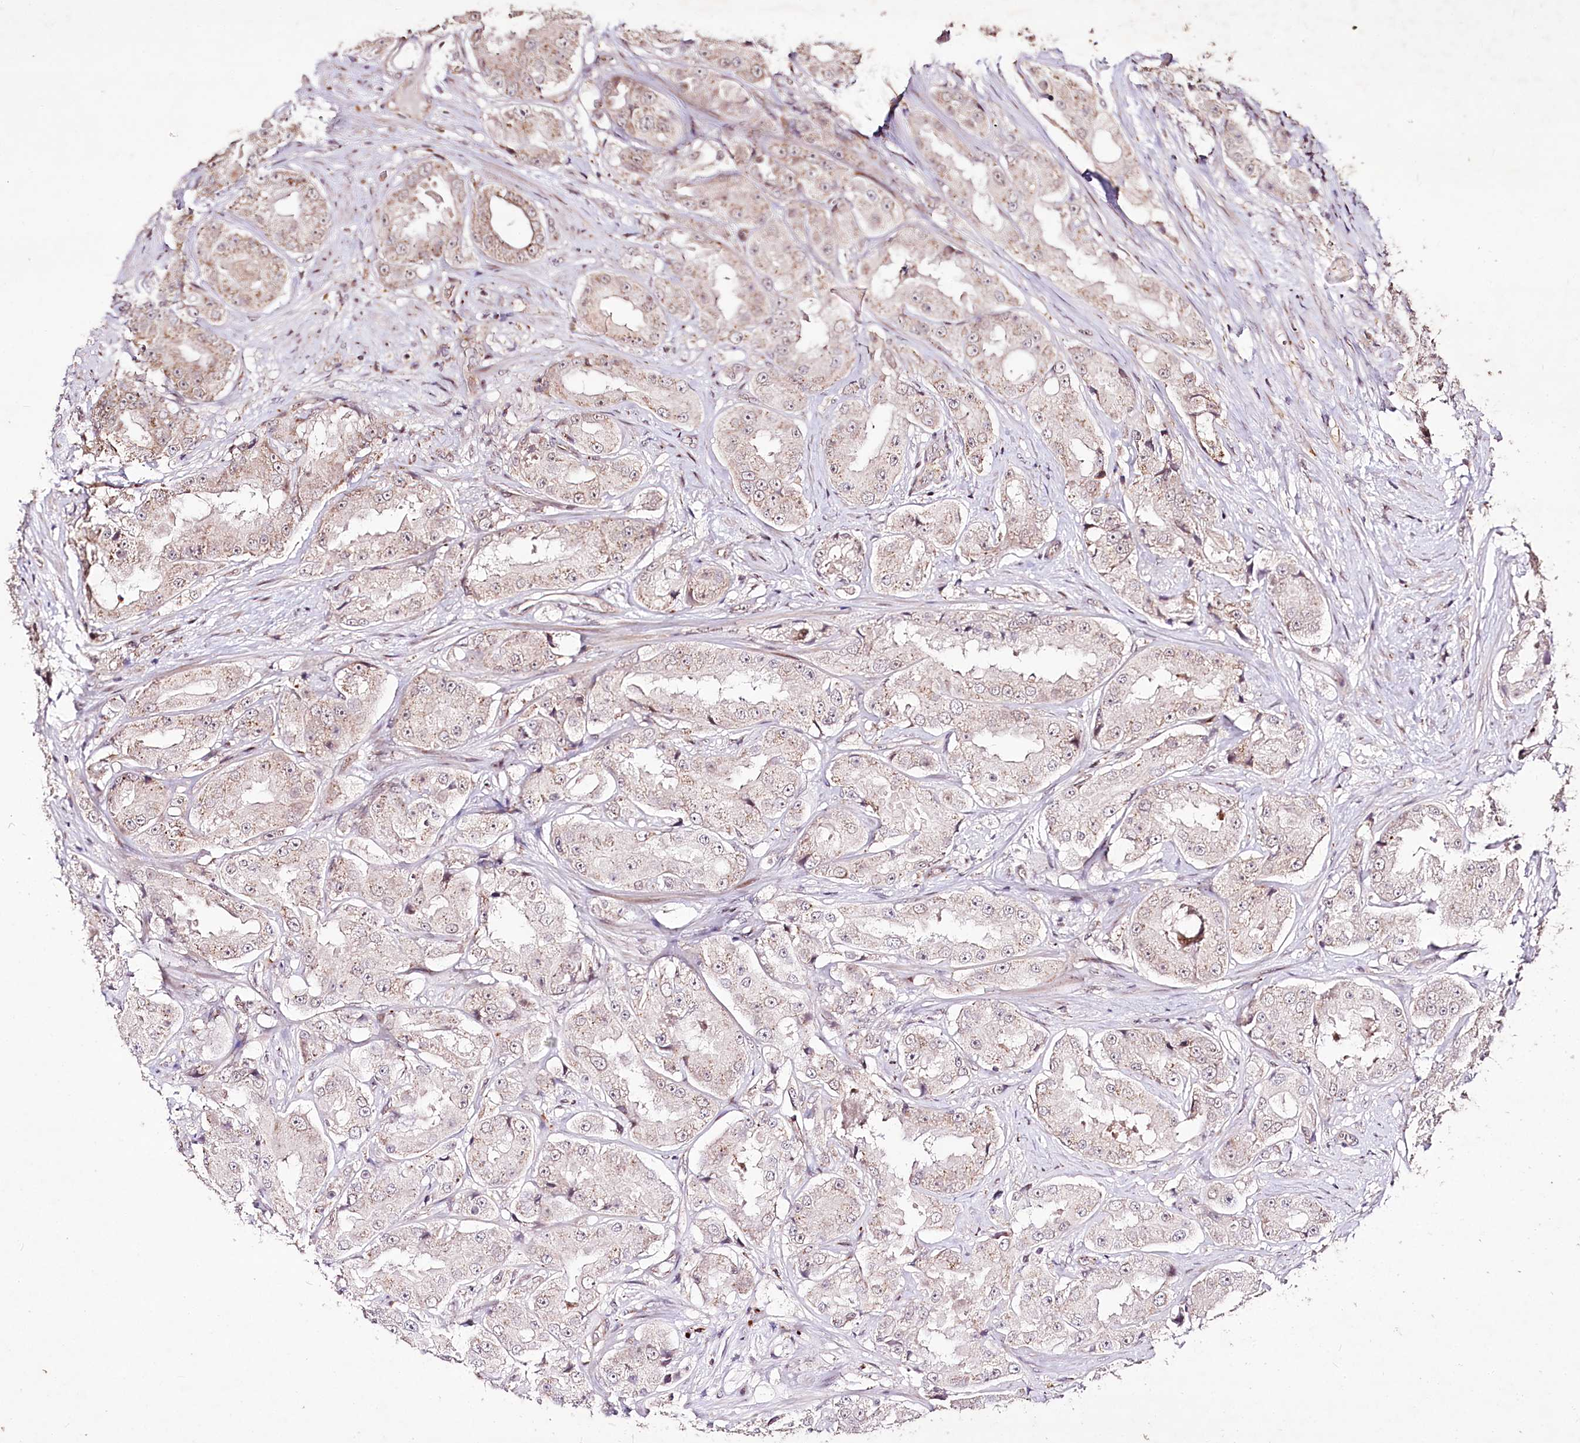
{"staining": {"intensity": "negative", "quantity": "none", "location": "none"}, "tissue": "prostate cancer", "cell_type": "Tumor cells", "image_type": "cancer", "snomed": [{"axis": "morphology", "description": "Adenocarcinoma, High grade"}, {"axis": "topography", "description": "Prostate"}], "caption": "This is an immunohistochemistry image of human prostate cancer. There is no positivity in tumor cells.", "gene": "CARD19", "patient": {"sex": "male", "age": 73}}